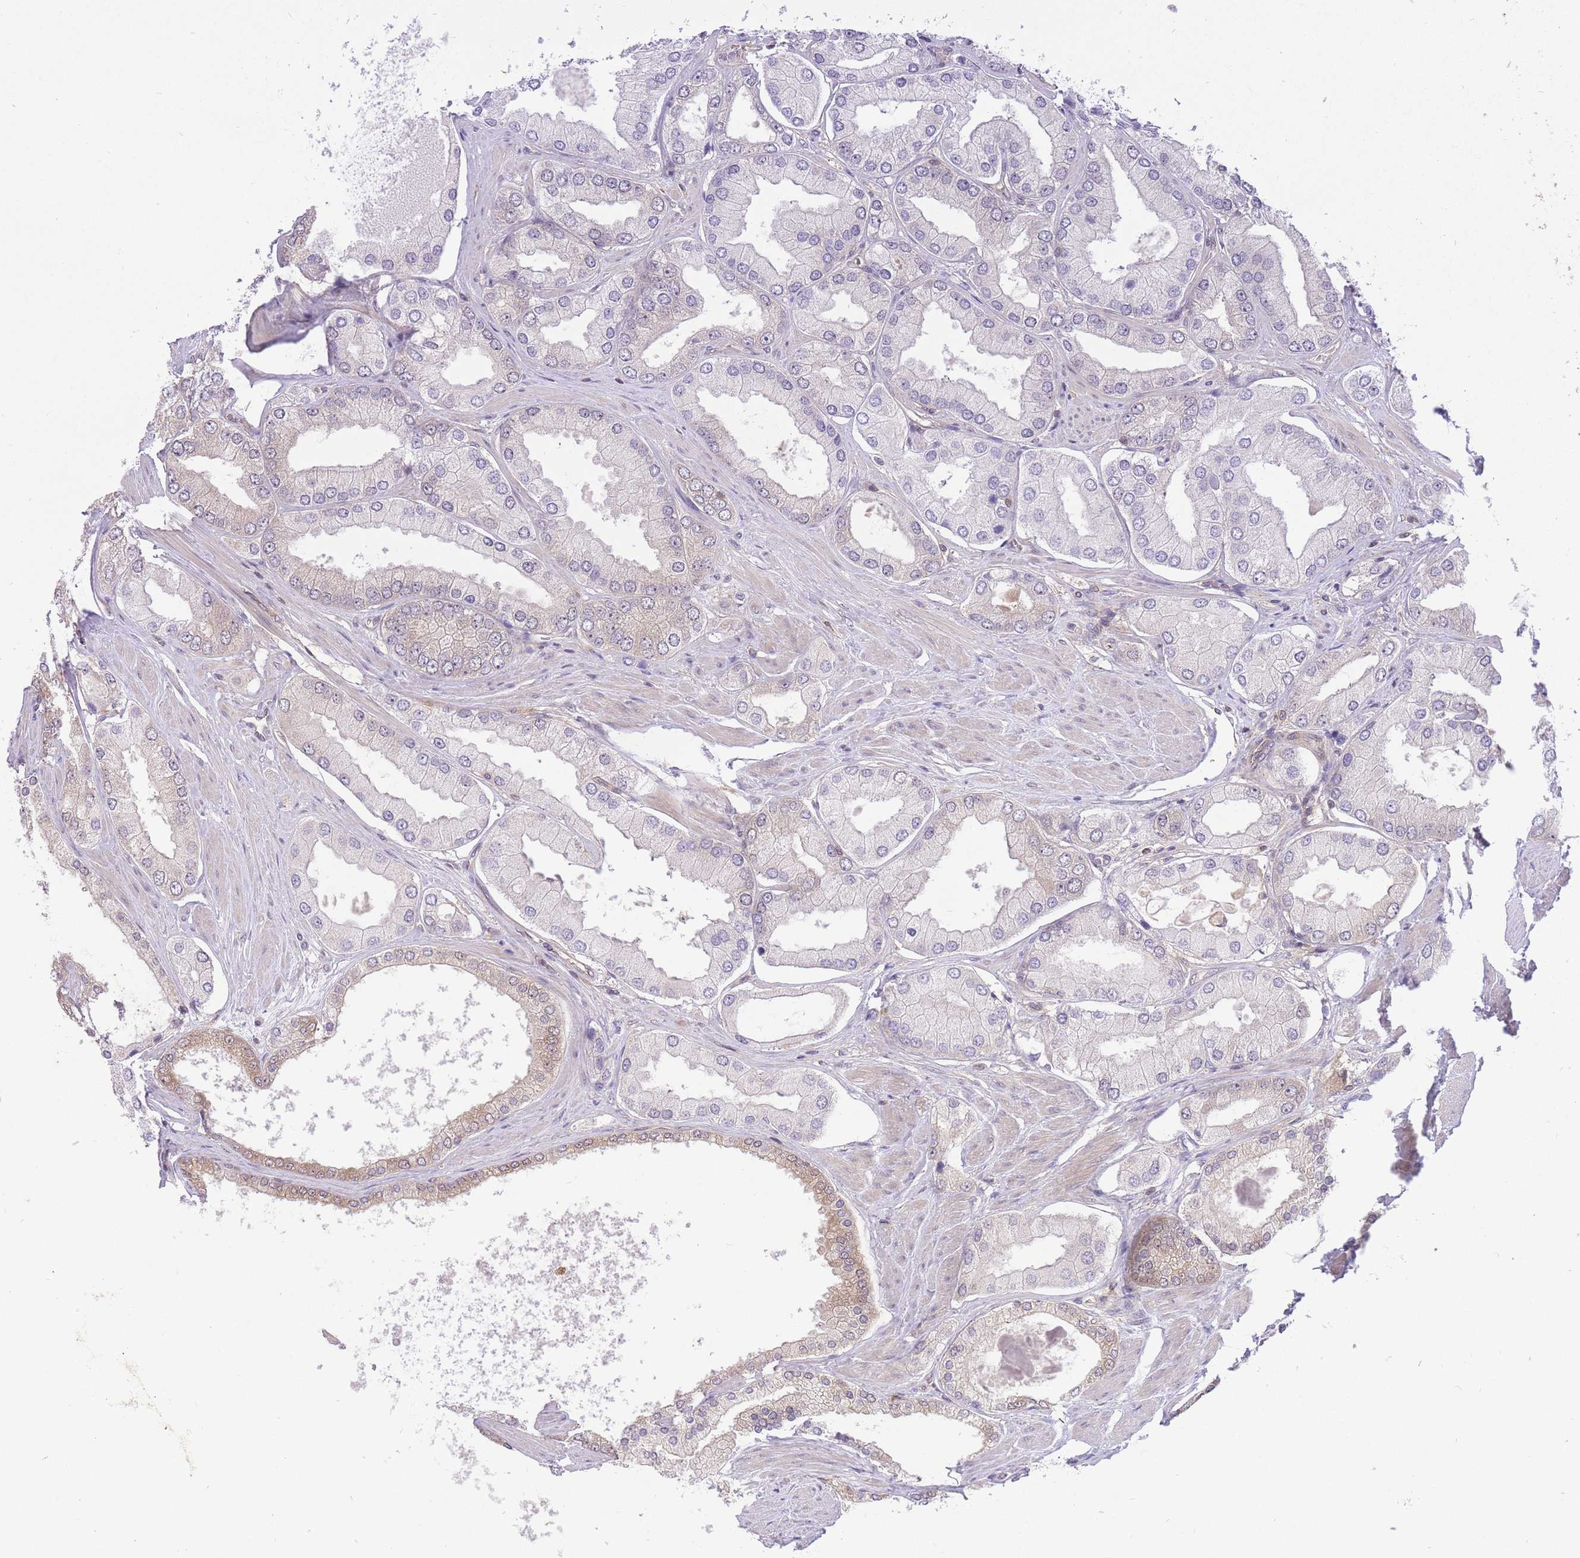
{"staining": {"intensity": "negative", "quantity": "none", "location": "none"}, "tissue": "prostate cancer", "cell_type": "Tumor cells", "image_type": "cancer", "snomed": [{"axis": "morphology", "description": "Adenocarcinoma, Low grade"}, {"axis": "topography", "description": "Prostate"}], "caption": "This is a histopathology image of immunohistochemistry staining of prostate cancer (adenocarcinoma (low-grade)), which shows no positivity in tumor cells.", "gene": "PREP", "patient": {"sex": "male", "age": 42}}